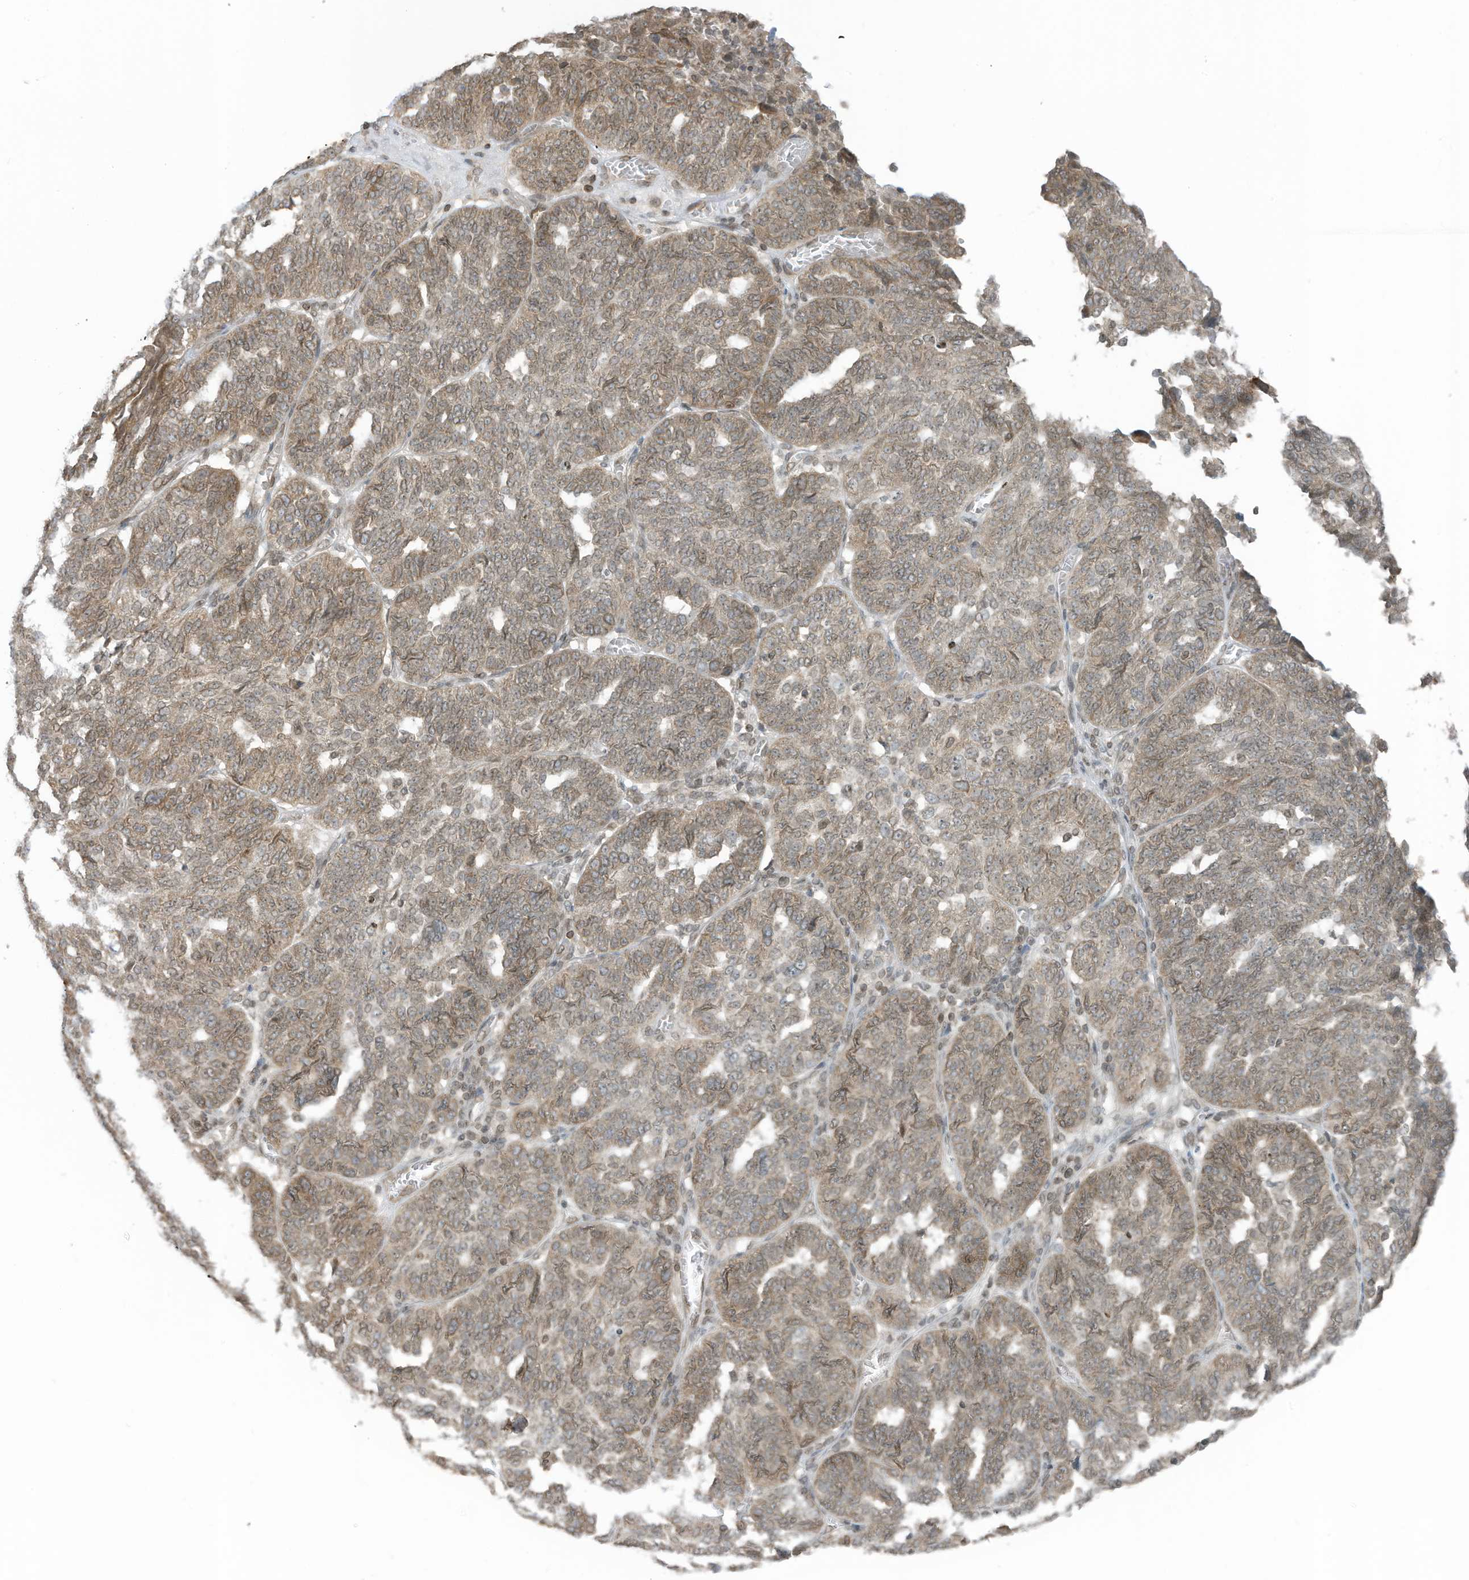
{"staining": {"intensity": "weak", "quantity": ">75%", "location": "cytoplasmic/membranous,nuclear"}, "tissue": "ovarian cancer", "cell_type": "Tumor cells", "image_type": "cancer", "snomed": [{"axis": "morphology", "description": "Cystadenocarcinoma, serous, NOS"}, {"axis": "topography", "description": "Ovary"}], "caption": "Protein expression analysis of ovarian serous cystadenocarcinoma displays weak cytoplasmic/membranous and nuclear positivity in about >75% of tumor cells.", "gene": "RABL3", "patient": {"sex": "female", "age": 59}}